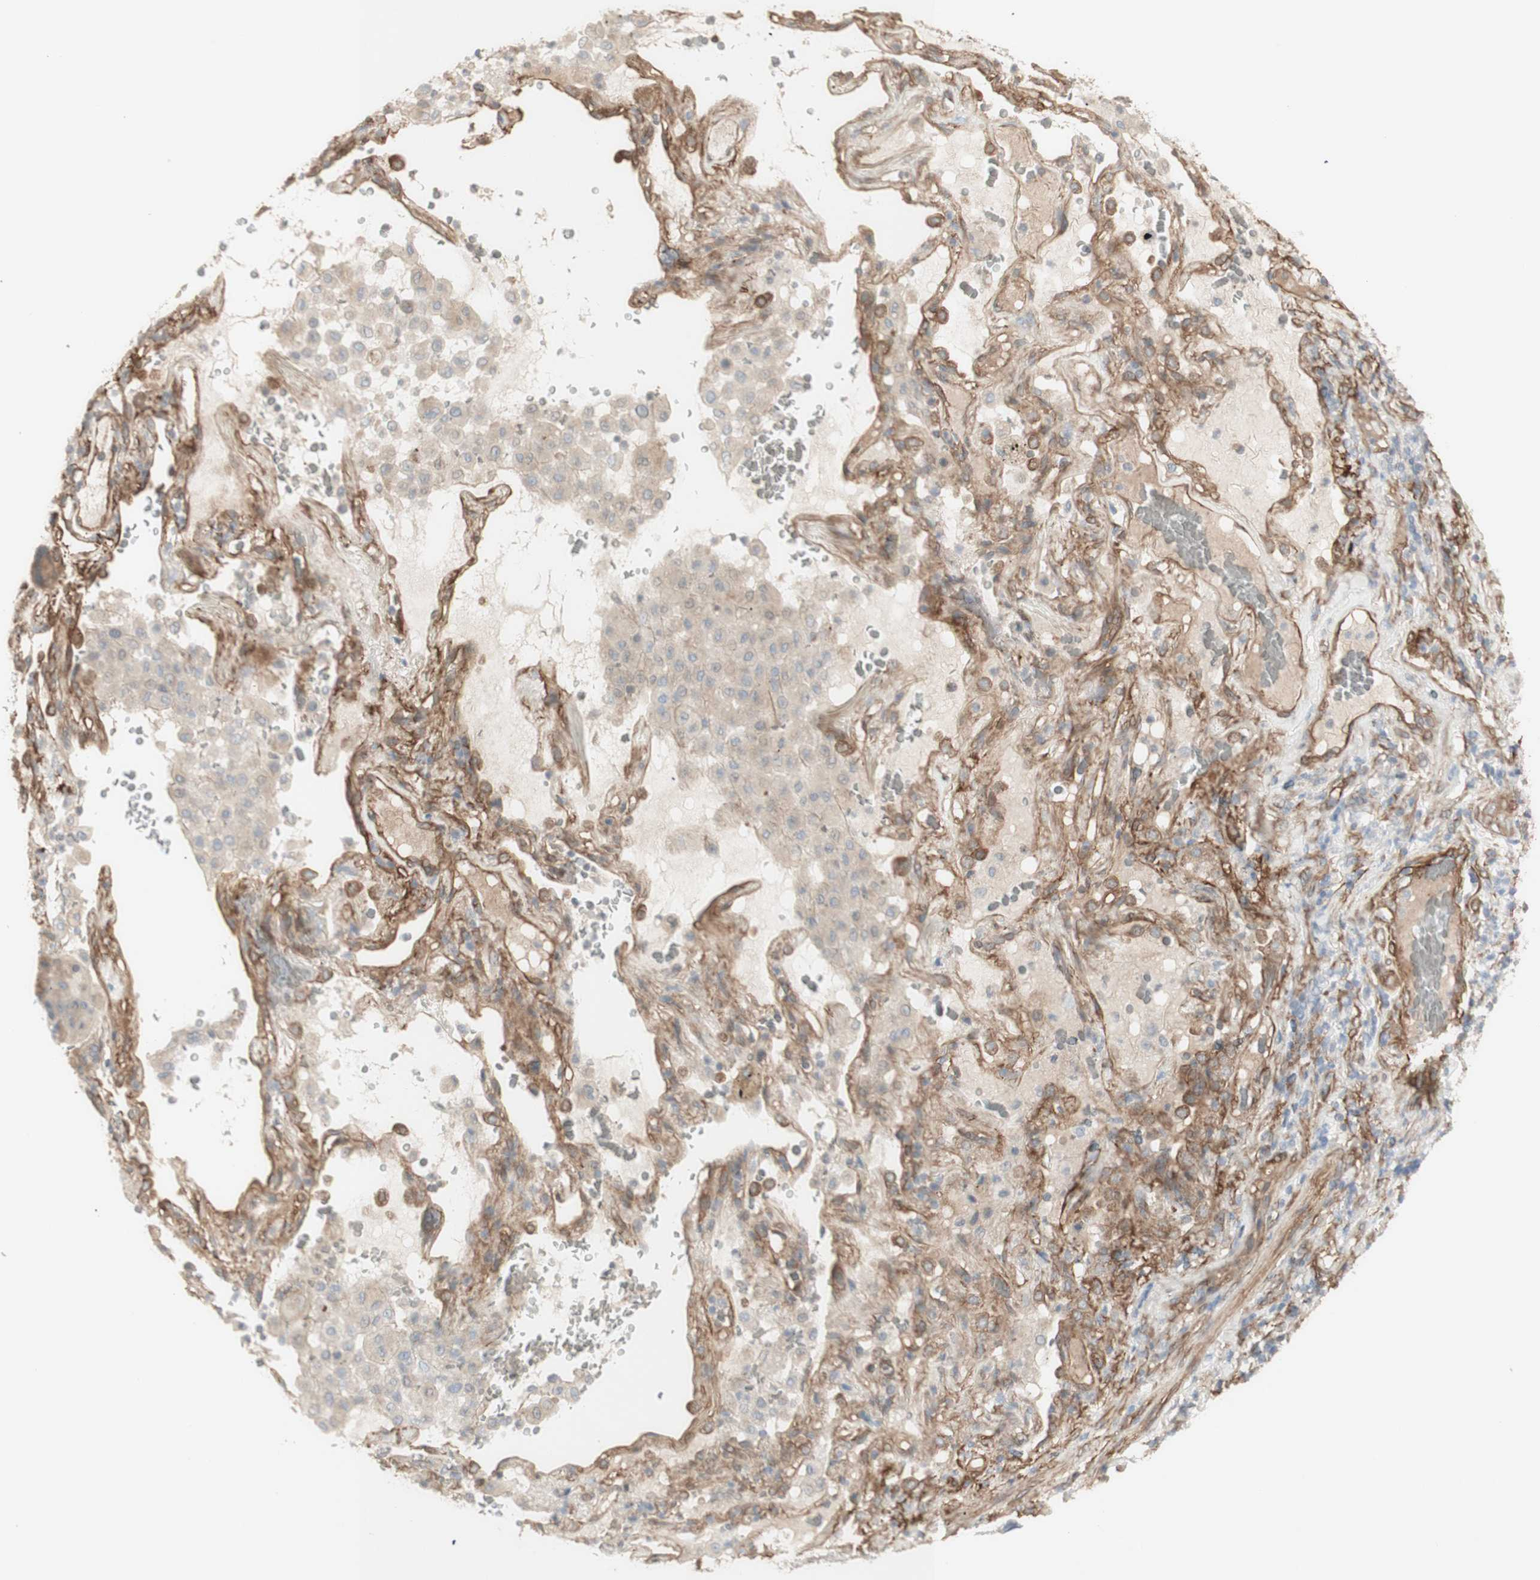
{"staining": {"intensity": "weak", "quantity": ">75%", "location": "cytoplasmic/membranous"}, "tissue": "lung cancer", "cell_type": "Tumor cells", "image_type": "cancer", "snomed": [{"axis": "morphology", "description": "Squamous cell carcinoma, NOS"}, {"axis": "topography", "description": "Lung"}], "caption": "A low amount of weak cytoplasmic/membranous expression is seen in about >75% of tumor cells in squamous cell carcinoma (lung) tissue. (Stains: DAB (3,3'-diaminobenzidine) in brown, nuclei in blue, Microscopy: brightfield microscopy at high magnification).", "gene": "CNN3", "patient": {"sex": "male", "age": 57}}